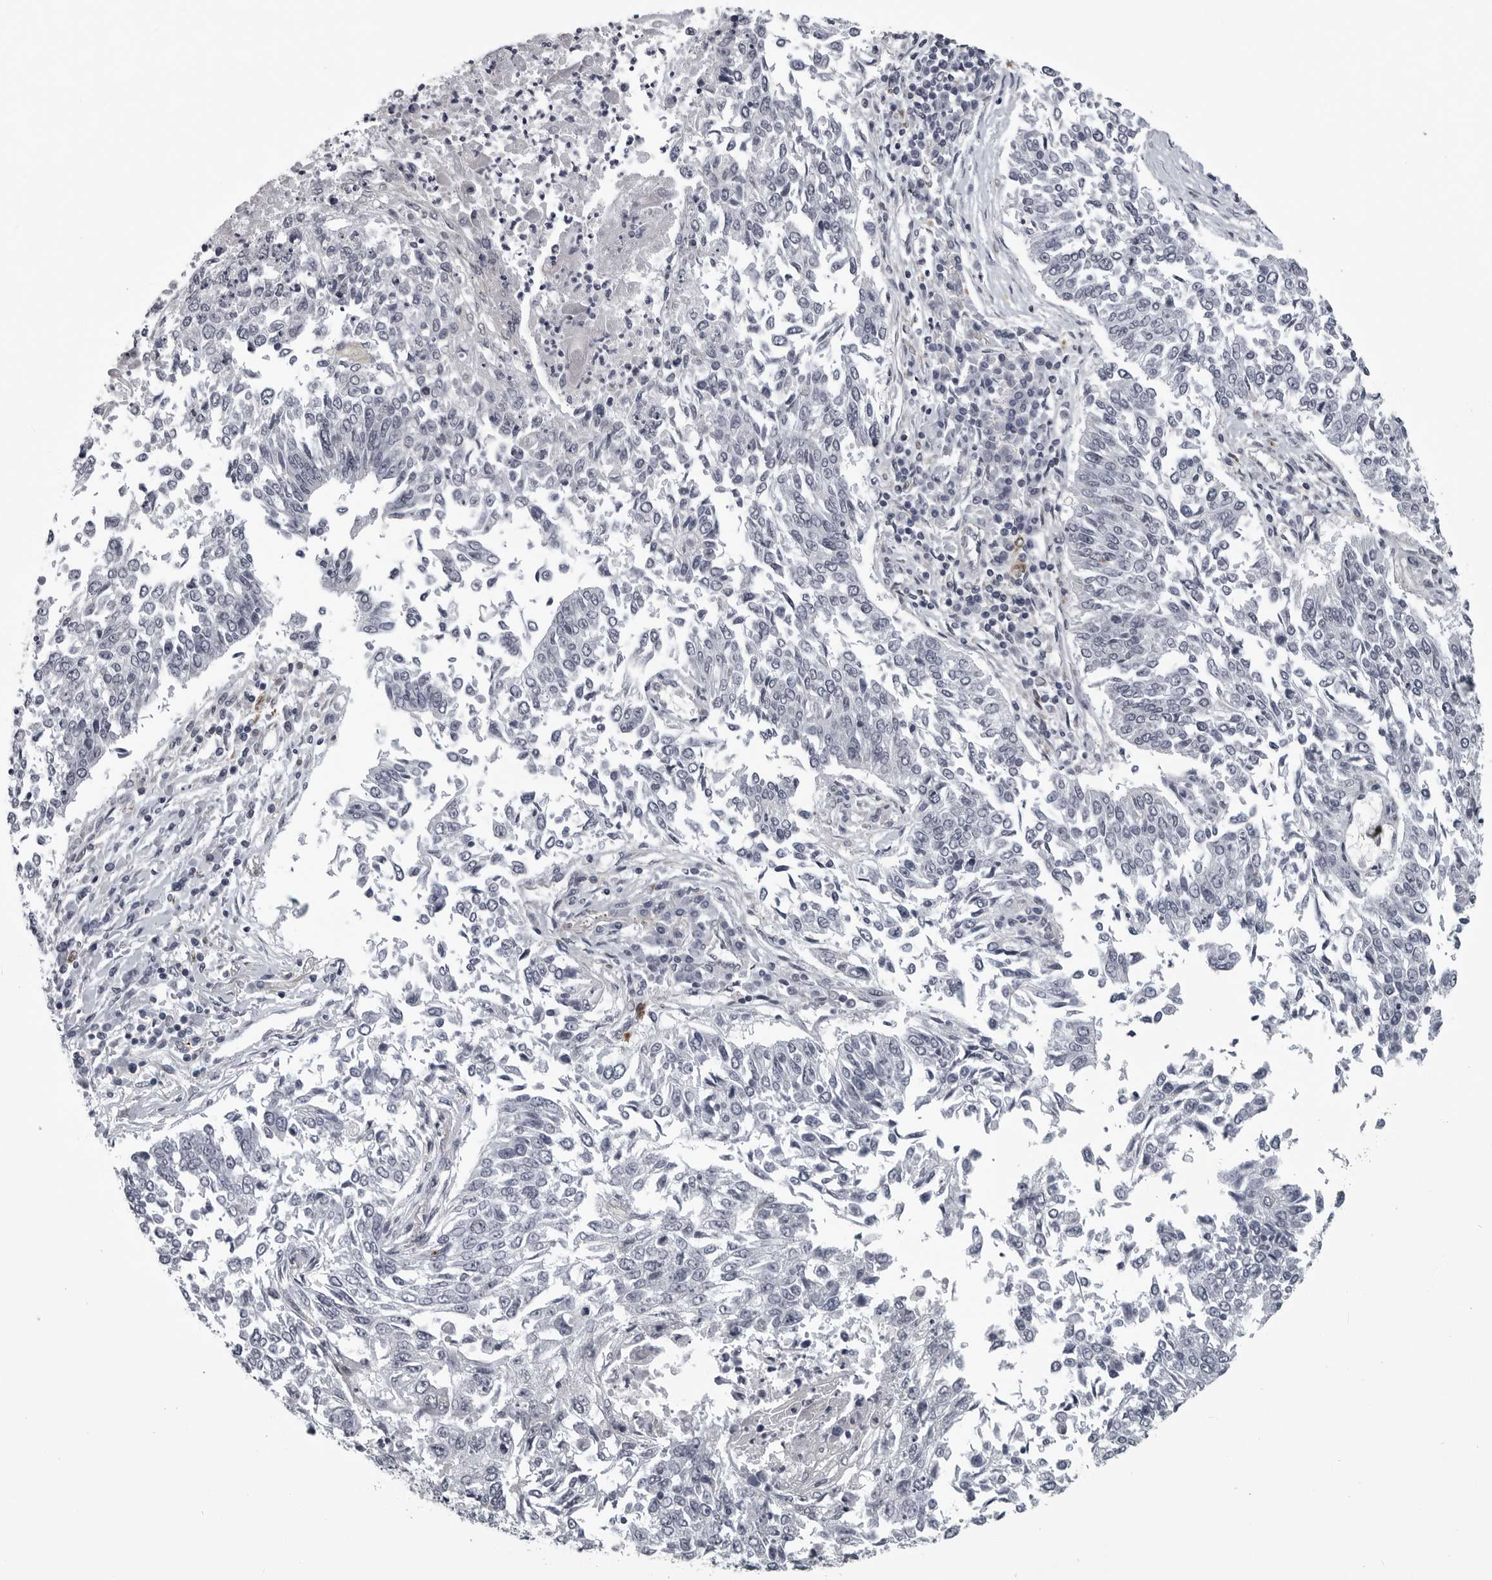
{"staining": {"intensity": "negative", "quantity": "none", "location": "none"}, "tissue": "lung cancer", "cell_type": "Tumor cells", "image_type": "cancer", "snomed": [{"axis": "morphology", "description": "Normal tissue, NOS"}, {"axis": "morphology", "description": "Squamous cell carcinoma, NOS"}, {"axis": "topography", "description": "Cartilage tissue"}, {"axis": "topography", "description": "Bronchus"}, {"axis": "topography", "description": "Lung"}, {"axis": "topography", "description": "Peripheral nerve tissue"}], "caption": "The photomicrograph shows no significant positivity in tumor cells of squamous cell carcinoma (lung).", "gene": "LYSMD1", "patient": {"sex": "female", "age": 49}}